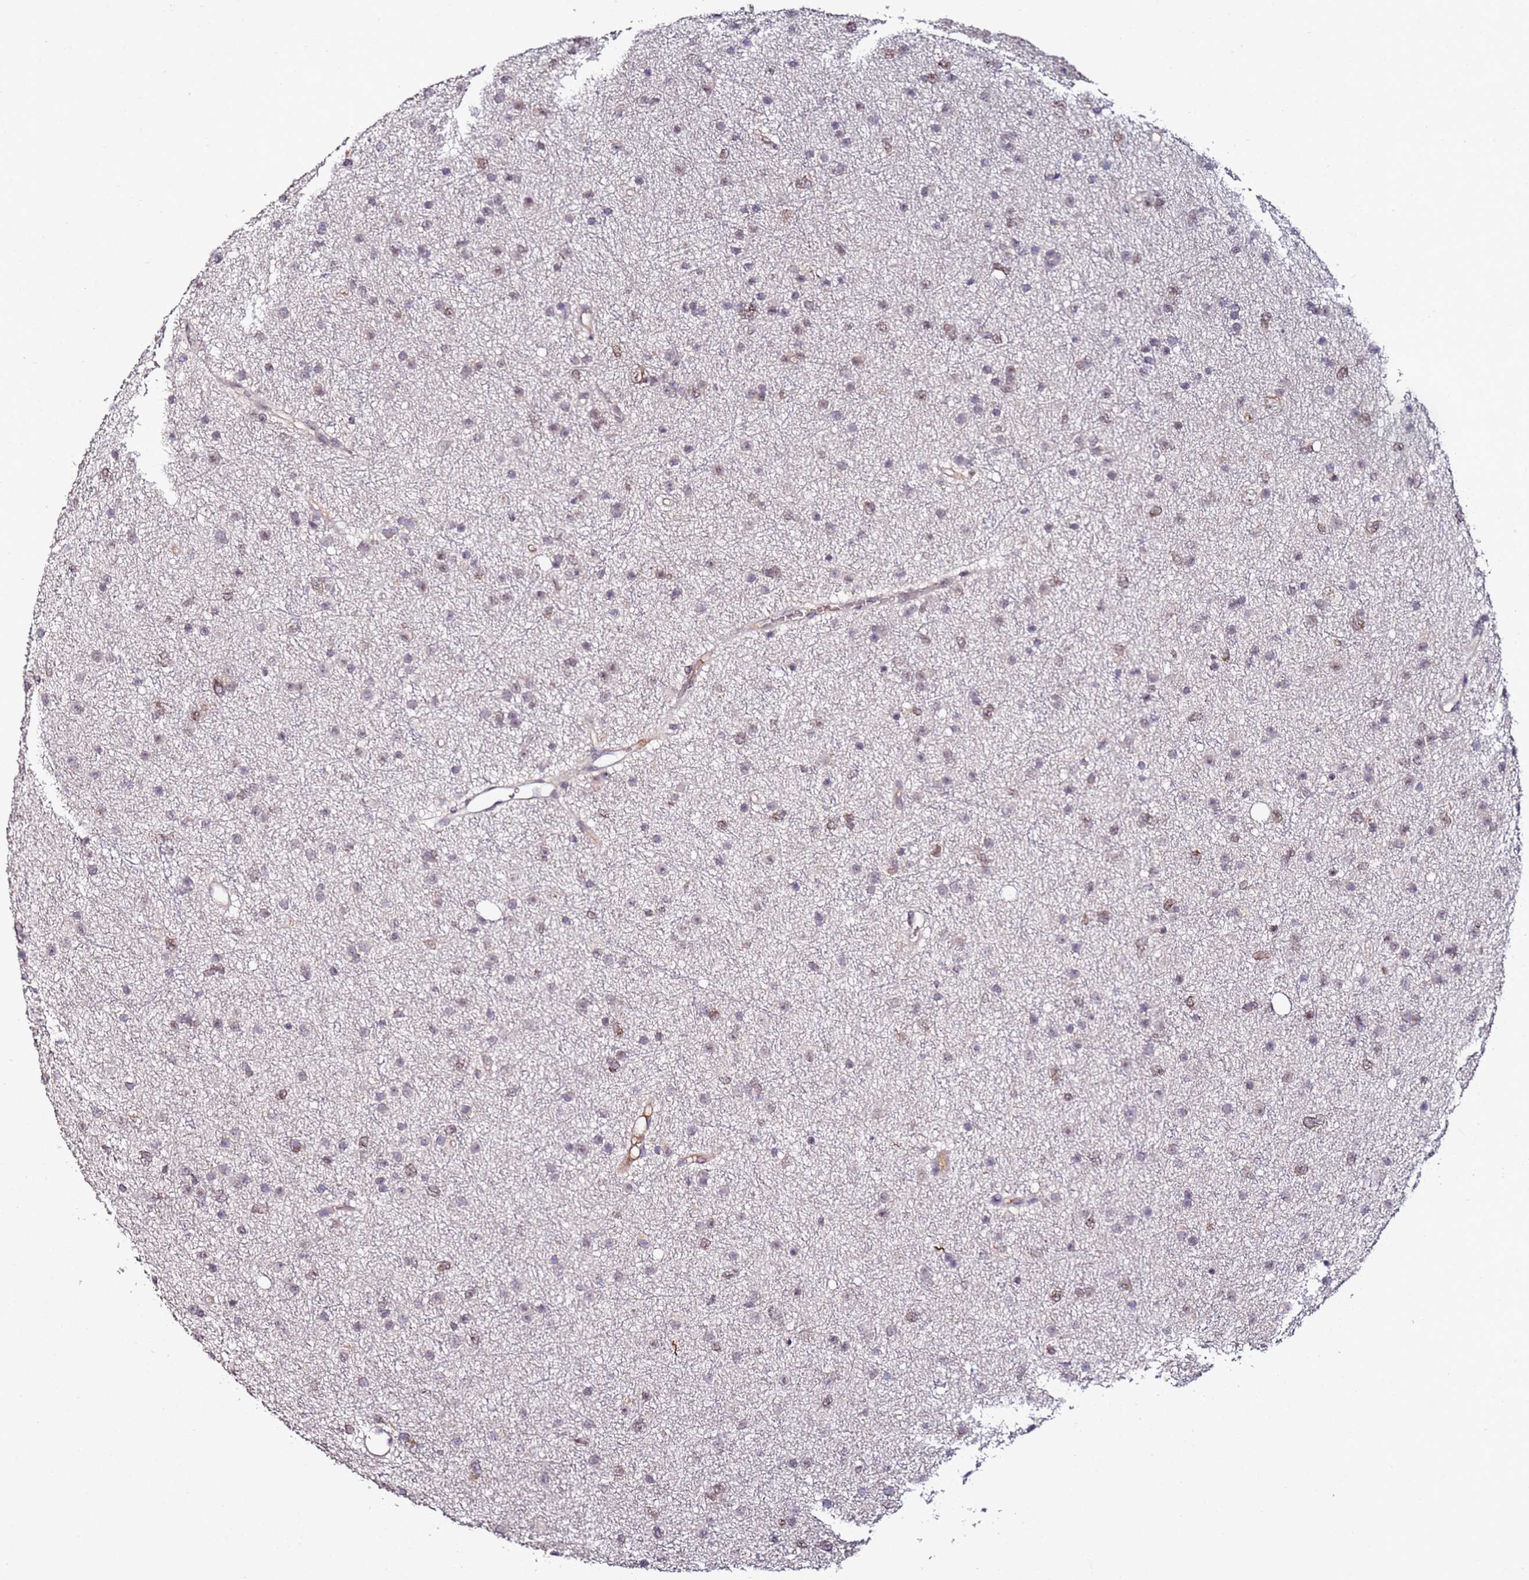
{"staining": {"intensity": "weak", "quantity": "<25%", "location": "nuclear"}, "tissue": "glioma", "cell_type": "Tumor cells", "image_type": "cancer", "snomed": [{"axis": "morphology", "description": "Glioma, malignant, Low grade"}, {"axis": "topography", "description": "Cerebral cortex"}], "caption": "Photomicrograph shows no protein expression in tumor cells of glioma tissue. (Brightfield microscopy of DAB (3,3'-diaminobenzidine) immunohistochemistry at high magnification).", "gene": "DUSP28", "patient": {"sex": "female", "age": 39}}